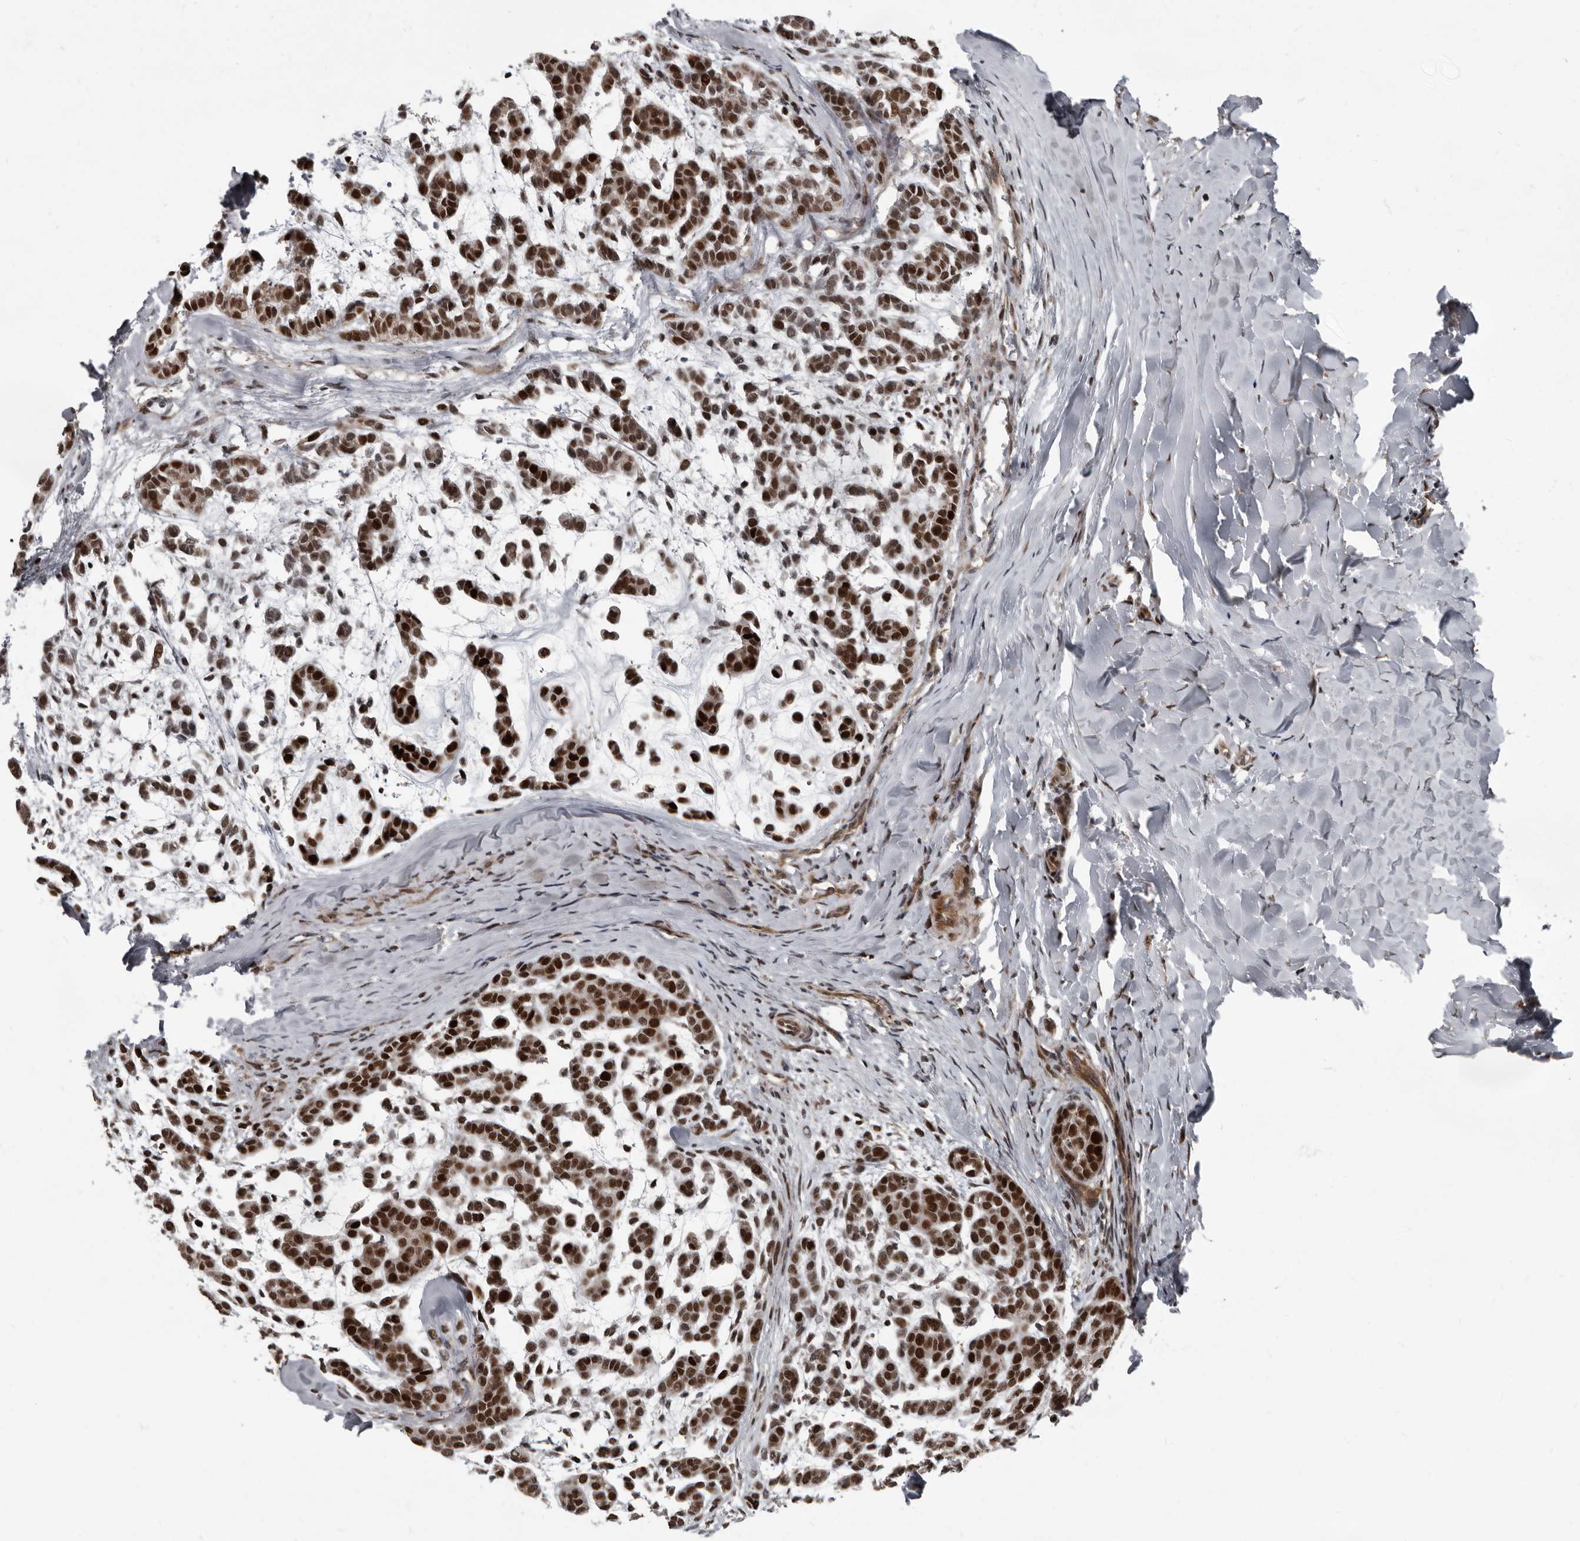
{"staining": {"intensity": "strong", "quantity": ">75%", "location": "nuclear"}, "tissue": "head and neck cancer", "cell_type": "Tumor cells", "image_type": "cancer", "snomed": [{"axis": "morphology", "description": "Adenocarcinoma, NOS"}, {"axis": "morphology", "description": "Adenoma, NOS"}, {"axis": "topography", "description": "Head-Neck"}], "caption": "Approximately >75% of tumor cells in human head and neck cancer (adenocarcinoma) show strong nuclear protein staining as visualized by brown immunohistochemical staining.", "gene": "CHD1L", "patient": {"sex": "female", "age": 55}}